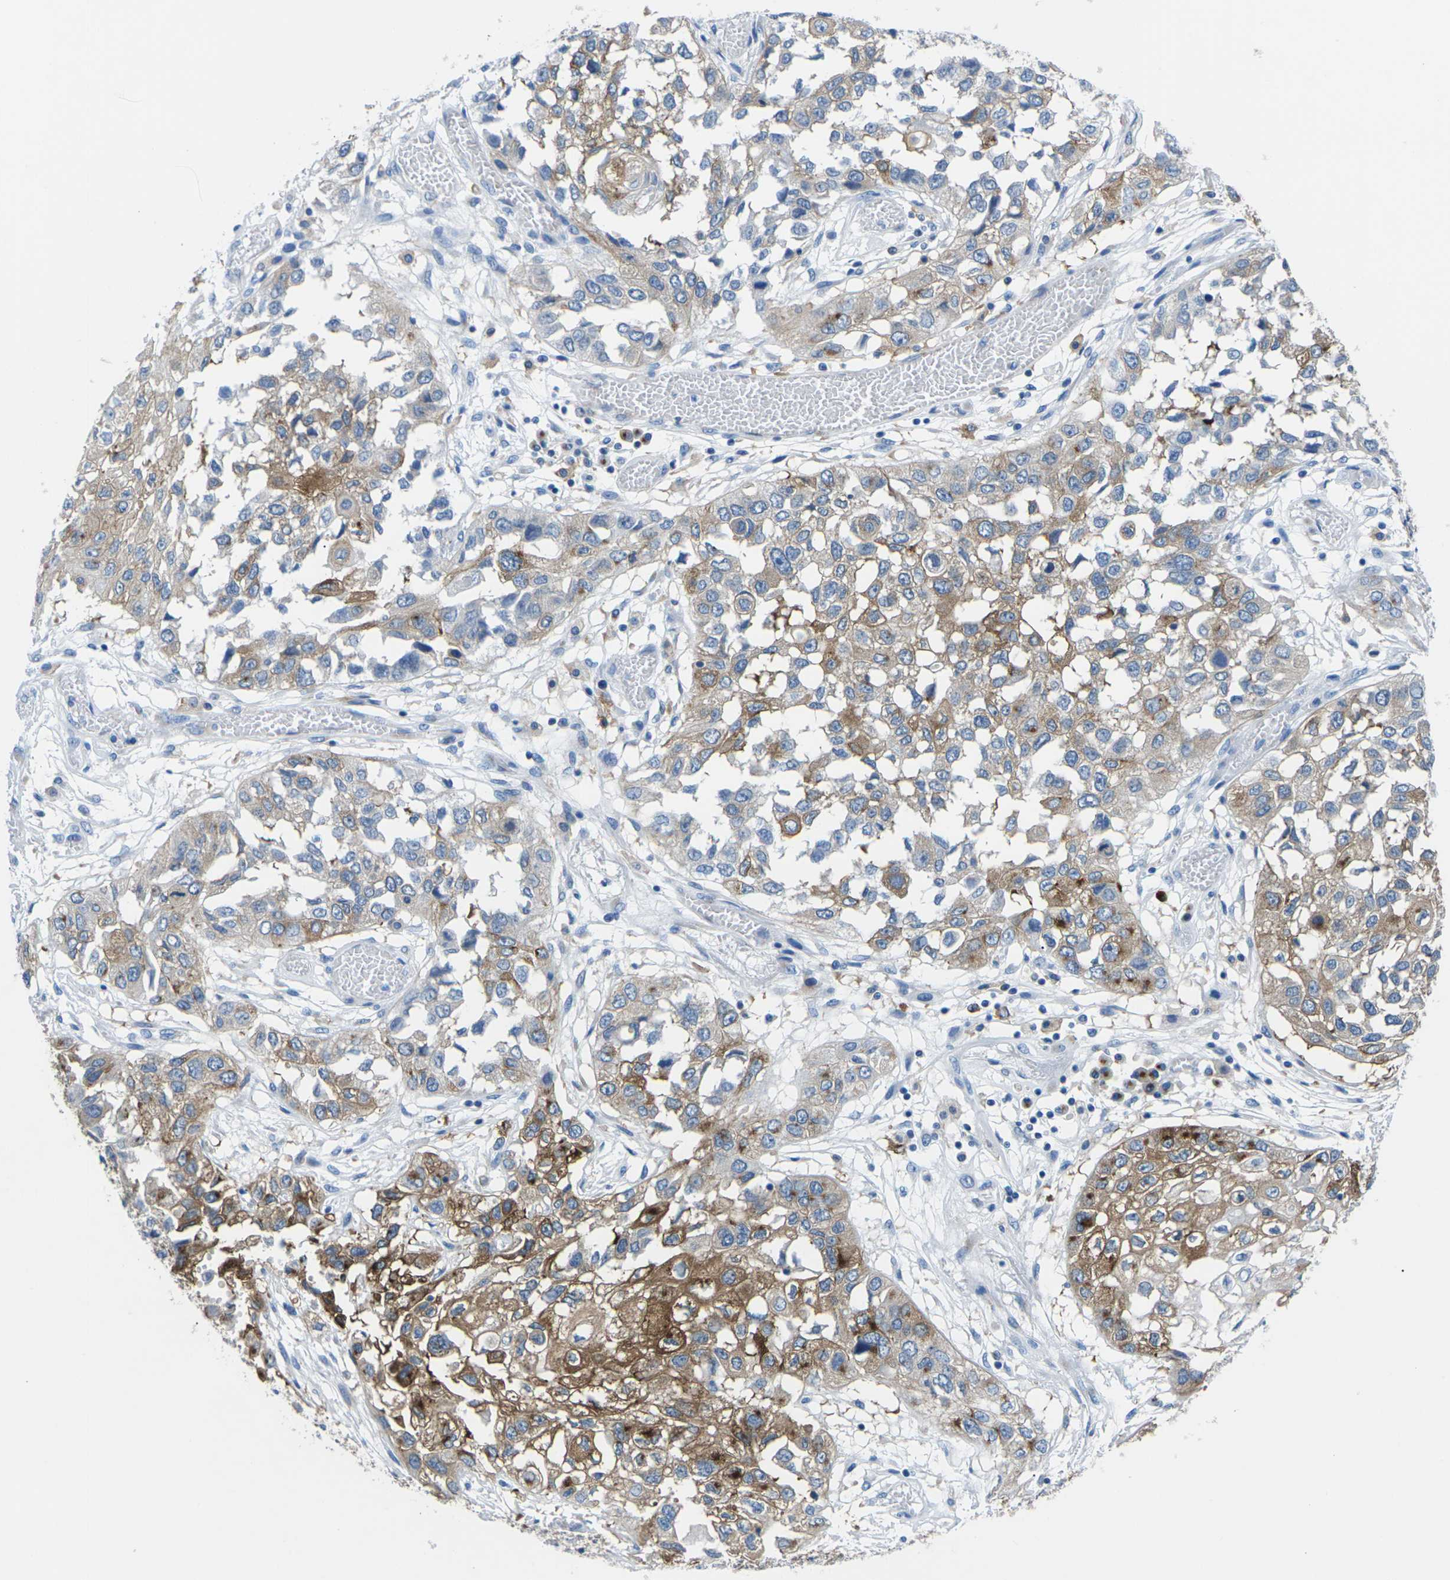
{"staining": {"intensity": "moderate", "quantity": "25%-75%", "location": "cytoplasmic/membranous"}, "tissue": "lung cancer", "cell_type": "Tumor cells", "image_type": "cancer", "snomed": [{"axis": "morphology", "description": "Squamous cell carcinoma, NOS"}, {"axis": "topography", "description": "Lung"}], "caption": "Protein expression analysis of lung cancer (squamous cell carcinoma) exhibits moderate cytoplasmic/membranous staining in about 25%-75% of tumor cells.", "gene": "SYNGR2", "patient": {"sex": "male", "age": 71}}